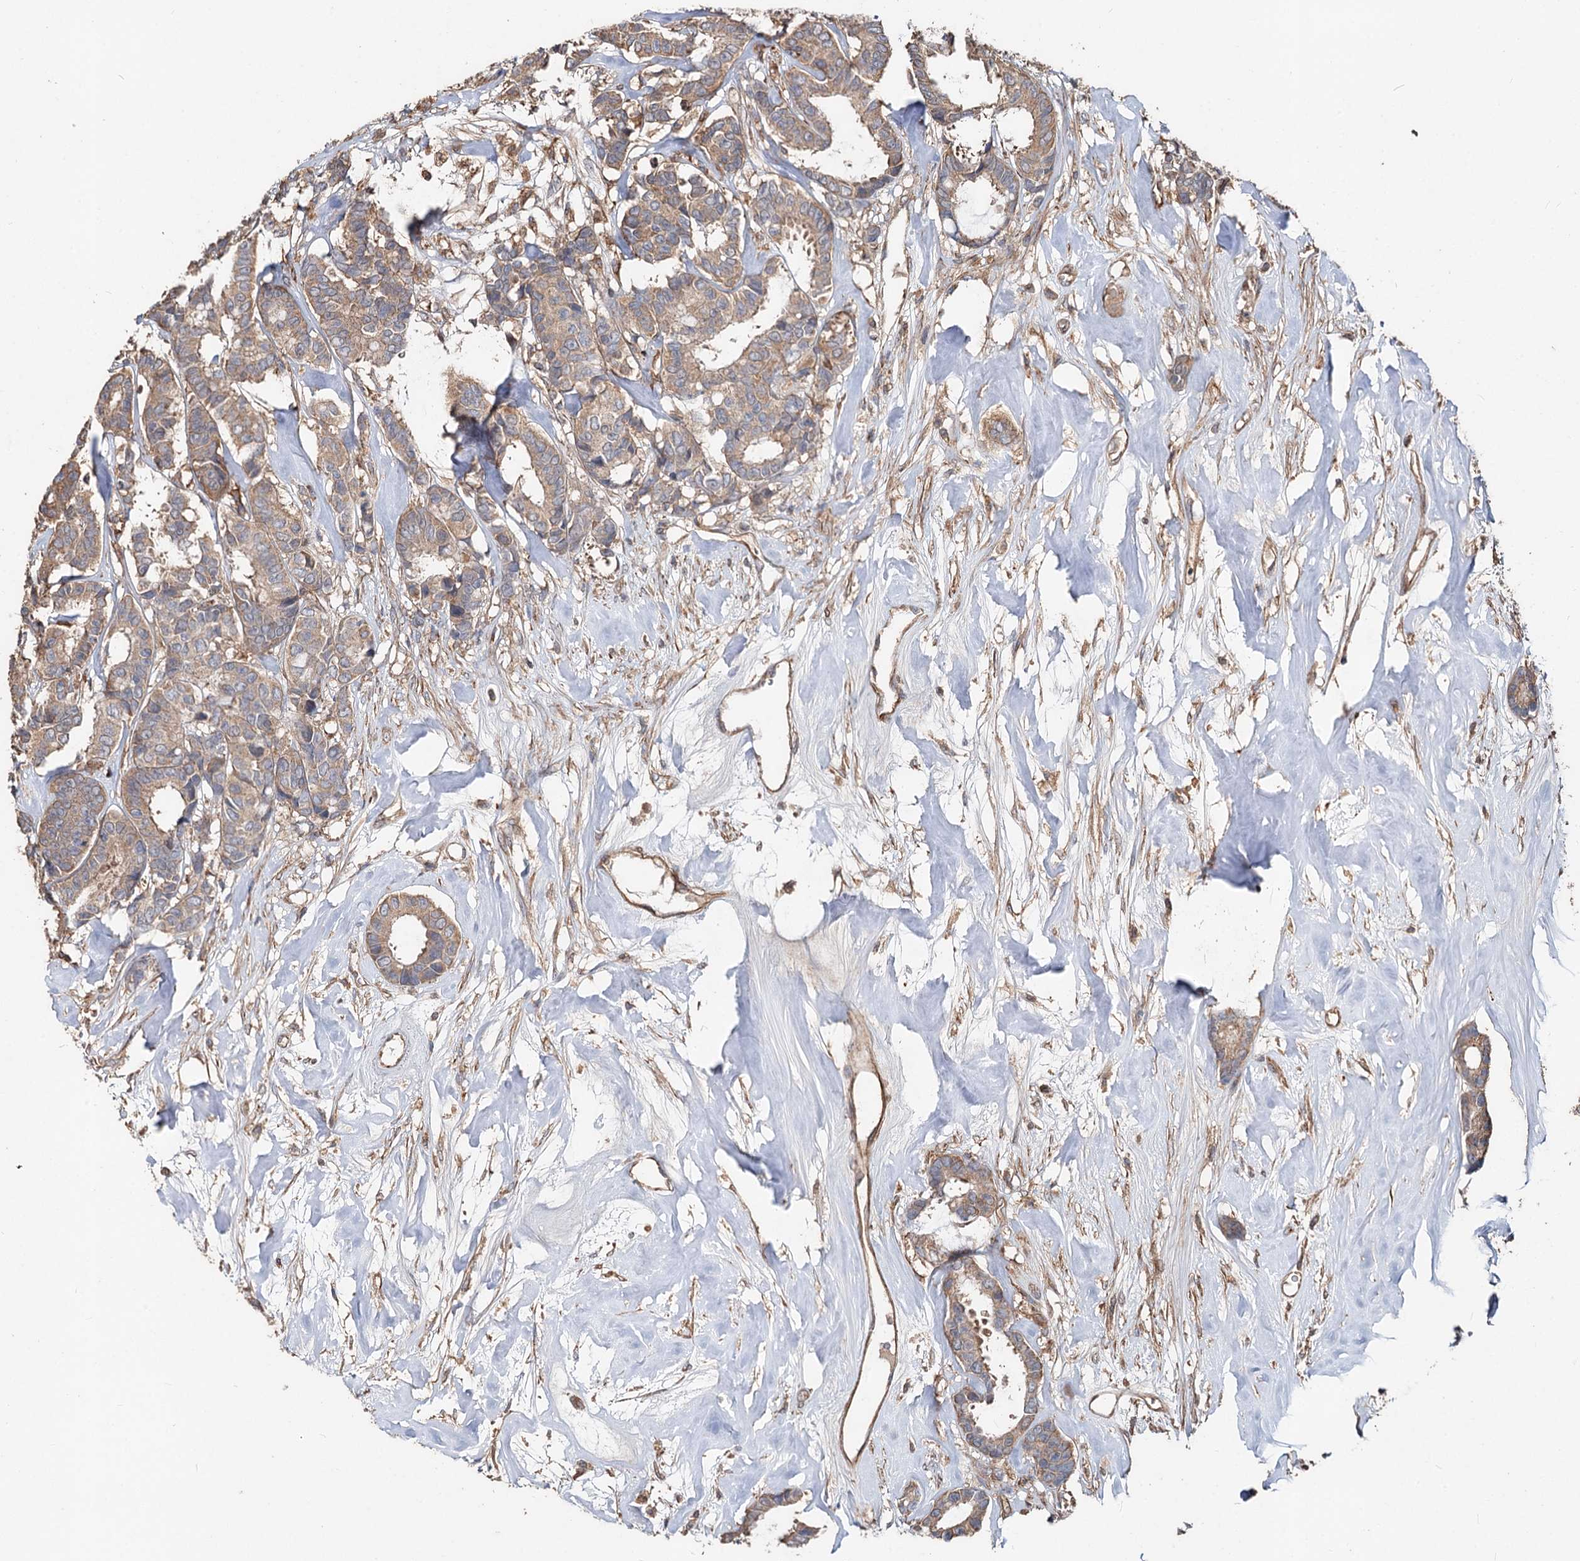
{"staining": {"intensity": "weak", "quantity": ">75%", "location": "cytoplasmic/membranous"}, "tissue": "breast cancer", "cell_type": "Tumor cells", "image_type": "cancer", "snomed": [{"axis": "morphology", "description": "Duct carcinoma"}, {"axis": "topography", "description": "Breast"}], "caption": "There is low levels of weak cytoplasmic/membranous expression in tumor cells of breast cancer (invasive ductal carcinoma), as demonstrated by immunohistochemical staining (brown color).", "gene": "SPART", "patient": {"sex": "female", "age": 87}}